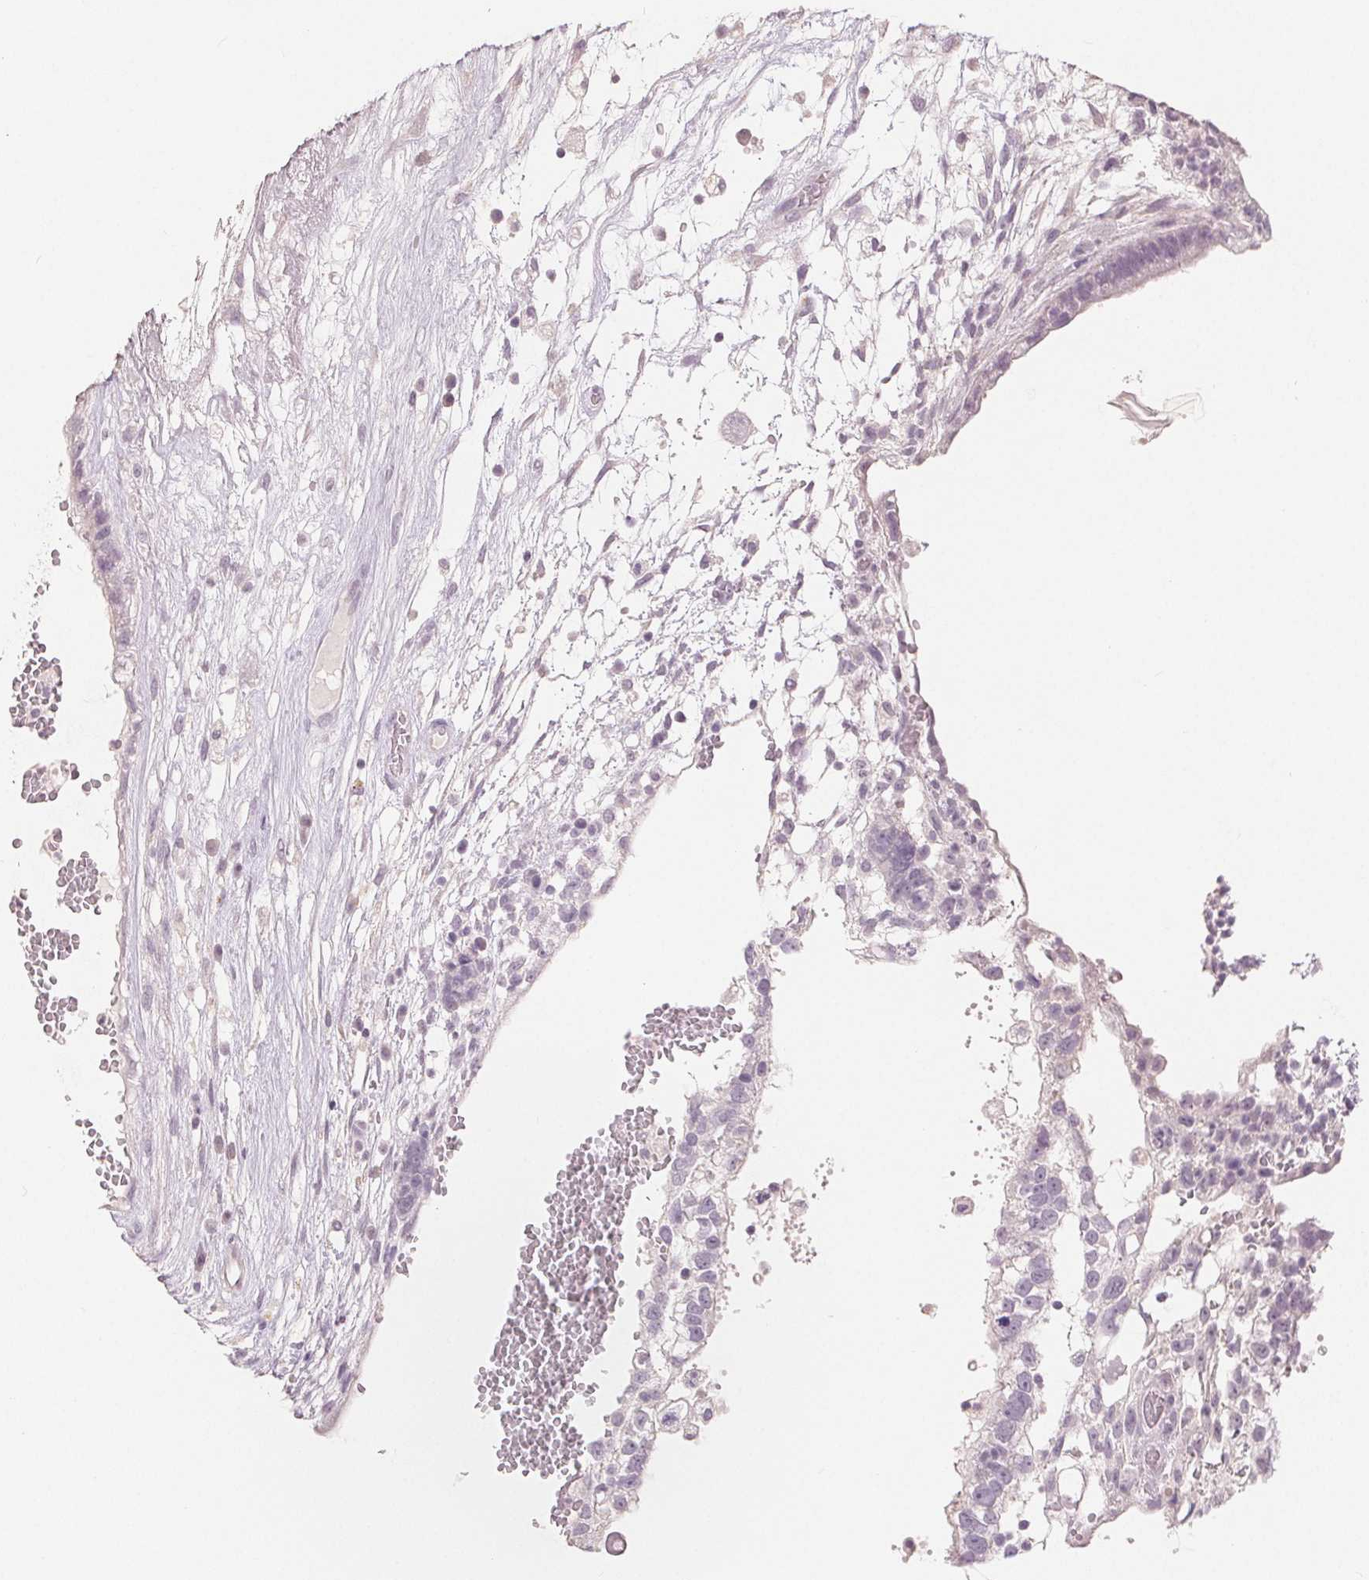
{"staining": {"intensity": "negative", "quantity": "none", "location": "none"}, "tissue": "testis cancer", "cell_type": "Tumor cells", "image_type": "cancer", "snomed": [{"axis": "morphology", "description": "Normal tissue, NOS"}, {"axis": "morphology", "description": "Carcinoma, Embryonal, NOS"}, {"axis": "topography", "description": "Testis"}], "caption": "This is an IHC micrograph of human testis cancer (embryonal carcinoma). There is no positivity in tumor cells.", "gene": "SLC27A5", "patient": {"sex": "male", "age": 32}}